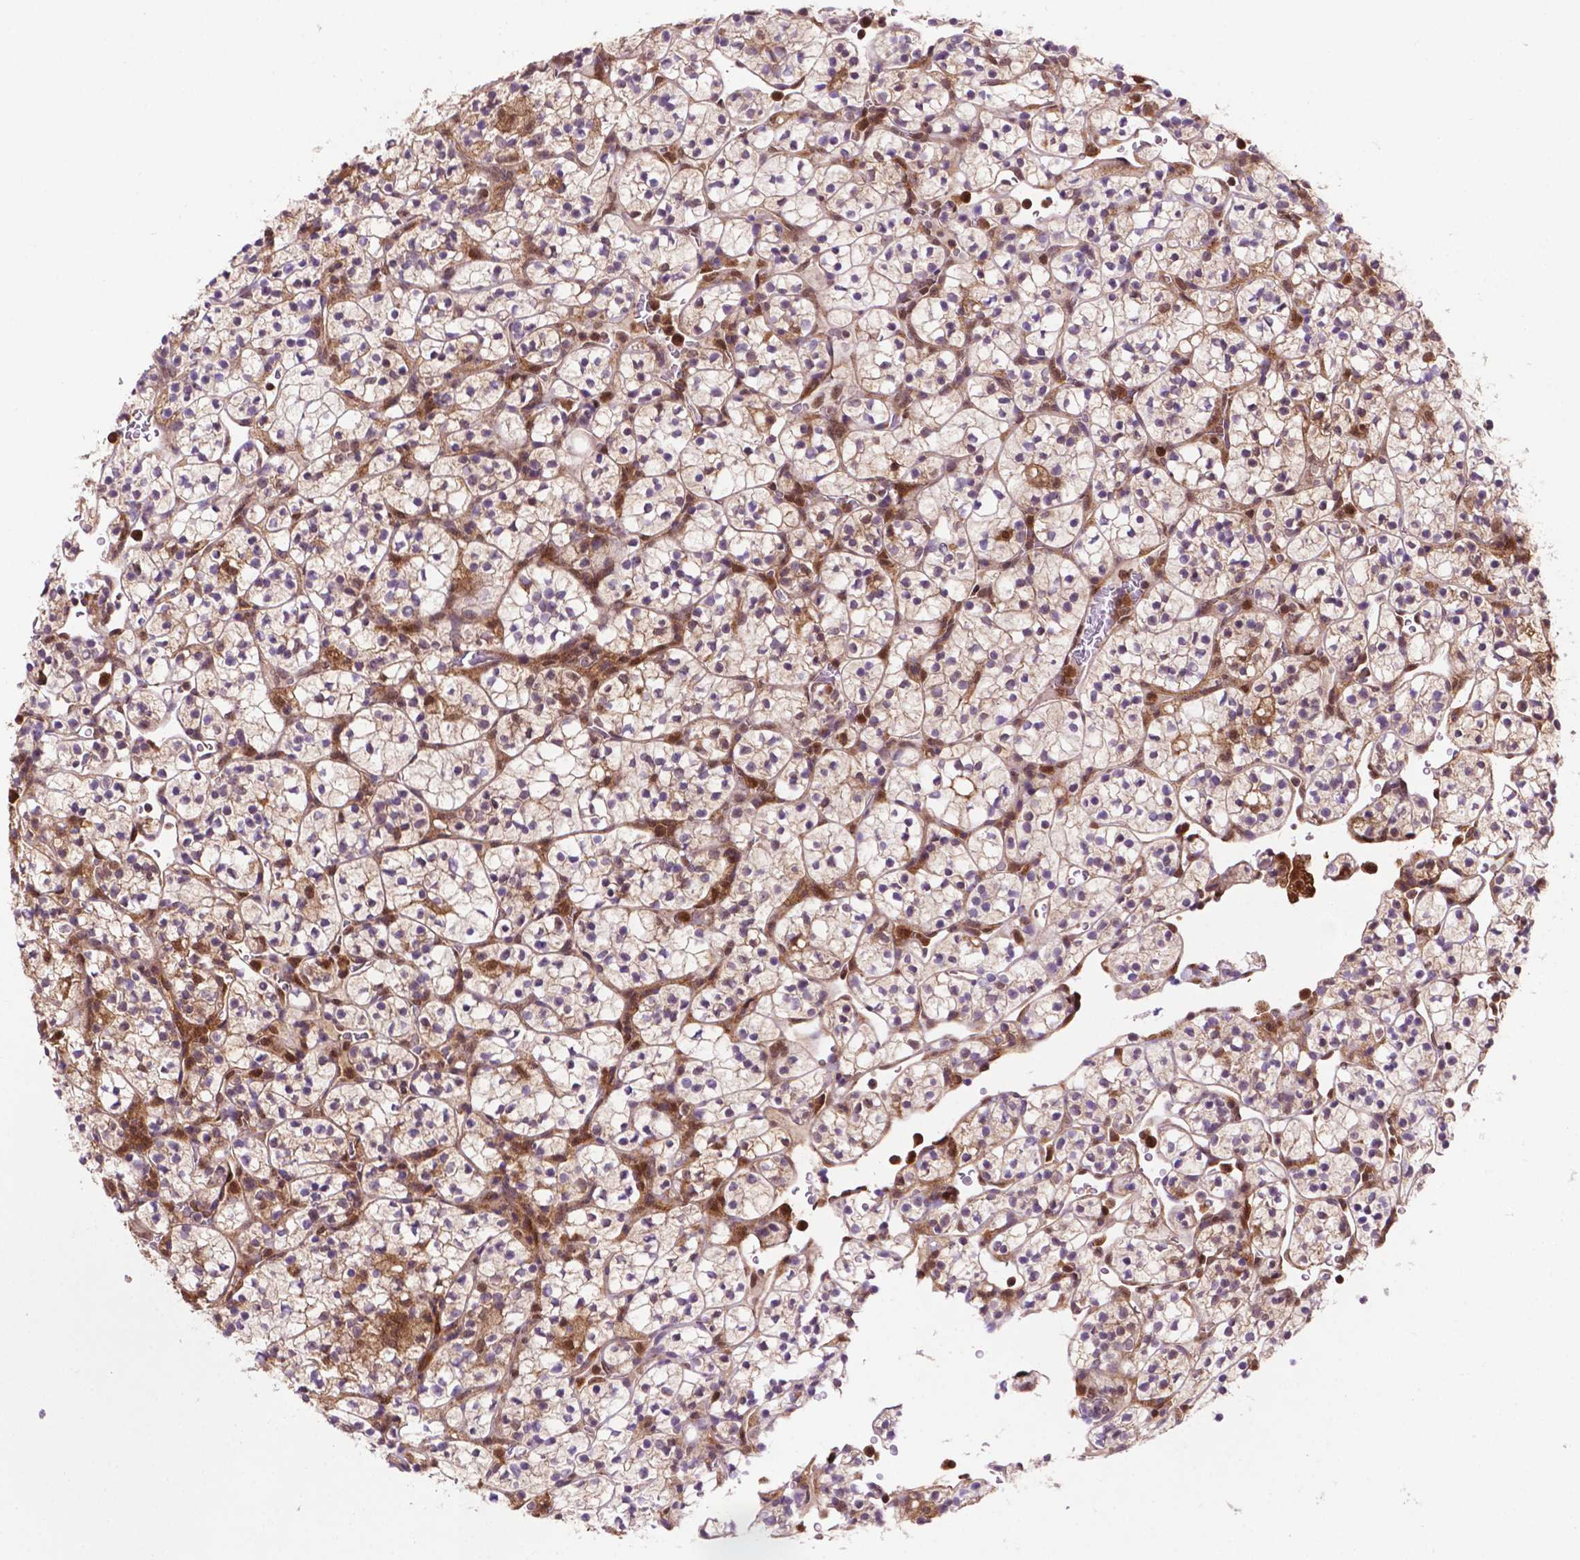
{"staining": {"intensity": "weak", "quantity": "25%-75%", "location": "cytoplasmic/membranous"}, "tissue": "renal cancer", "cell_type": "Tumor cells", "image_type": "cancer", "snomed": [{"axis": "morphology", "description": "Adenocarcinoma, NOS"}, {"axis": "topography", "description": "Kidney"}], "caption": "Tumor cells reveal weak cytoplasmic/membranous staining in about 25%-75% of cells in renal cancer (adenocarcinoma).", "gene": "UBE2L6", "patient": {"sex": "female", "age": 89}}